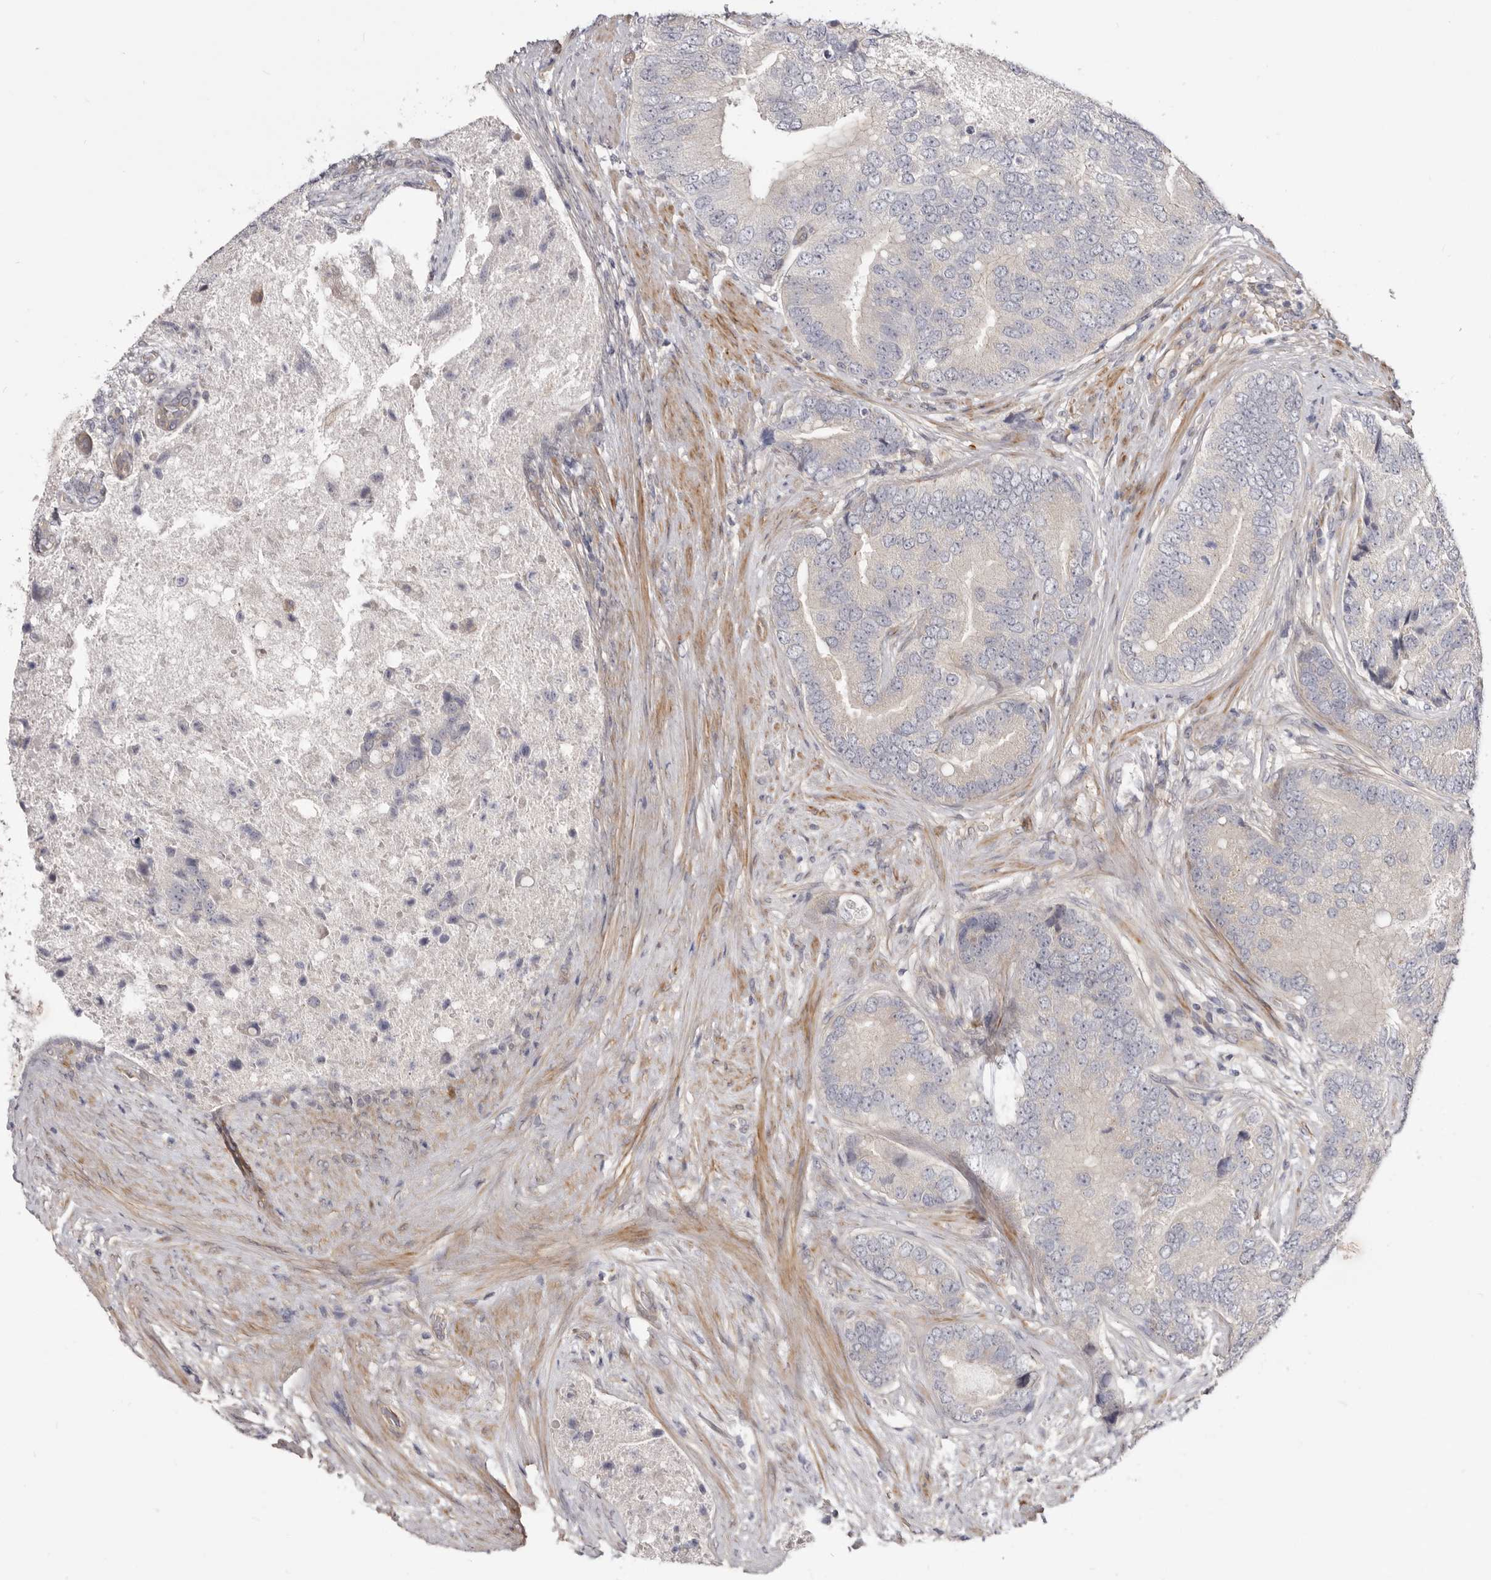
{"staining": {"intensity": "negative", "quantity": "none", "location": "none"}, "tissue": "prostate cancer", "cell_type": "Tumor cells", "image_type": "cancer", "snomed": [{"axis": "morphology", "description": "Adenocarcinoma, High grade"}, {"axis": "topography", "description": "Prostate"}], "caption": "Prostate cancer was stained to show a protein in brown. There is no significant expression in tumor cells. (DAB immunohistochemistry visualized using brightfield microscopy, high magnification).", "gene": "GPATCH4", "patient": {"sex": "male", "age": 70}}